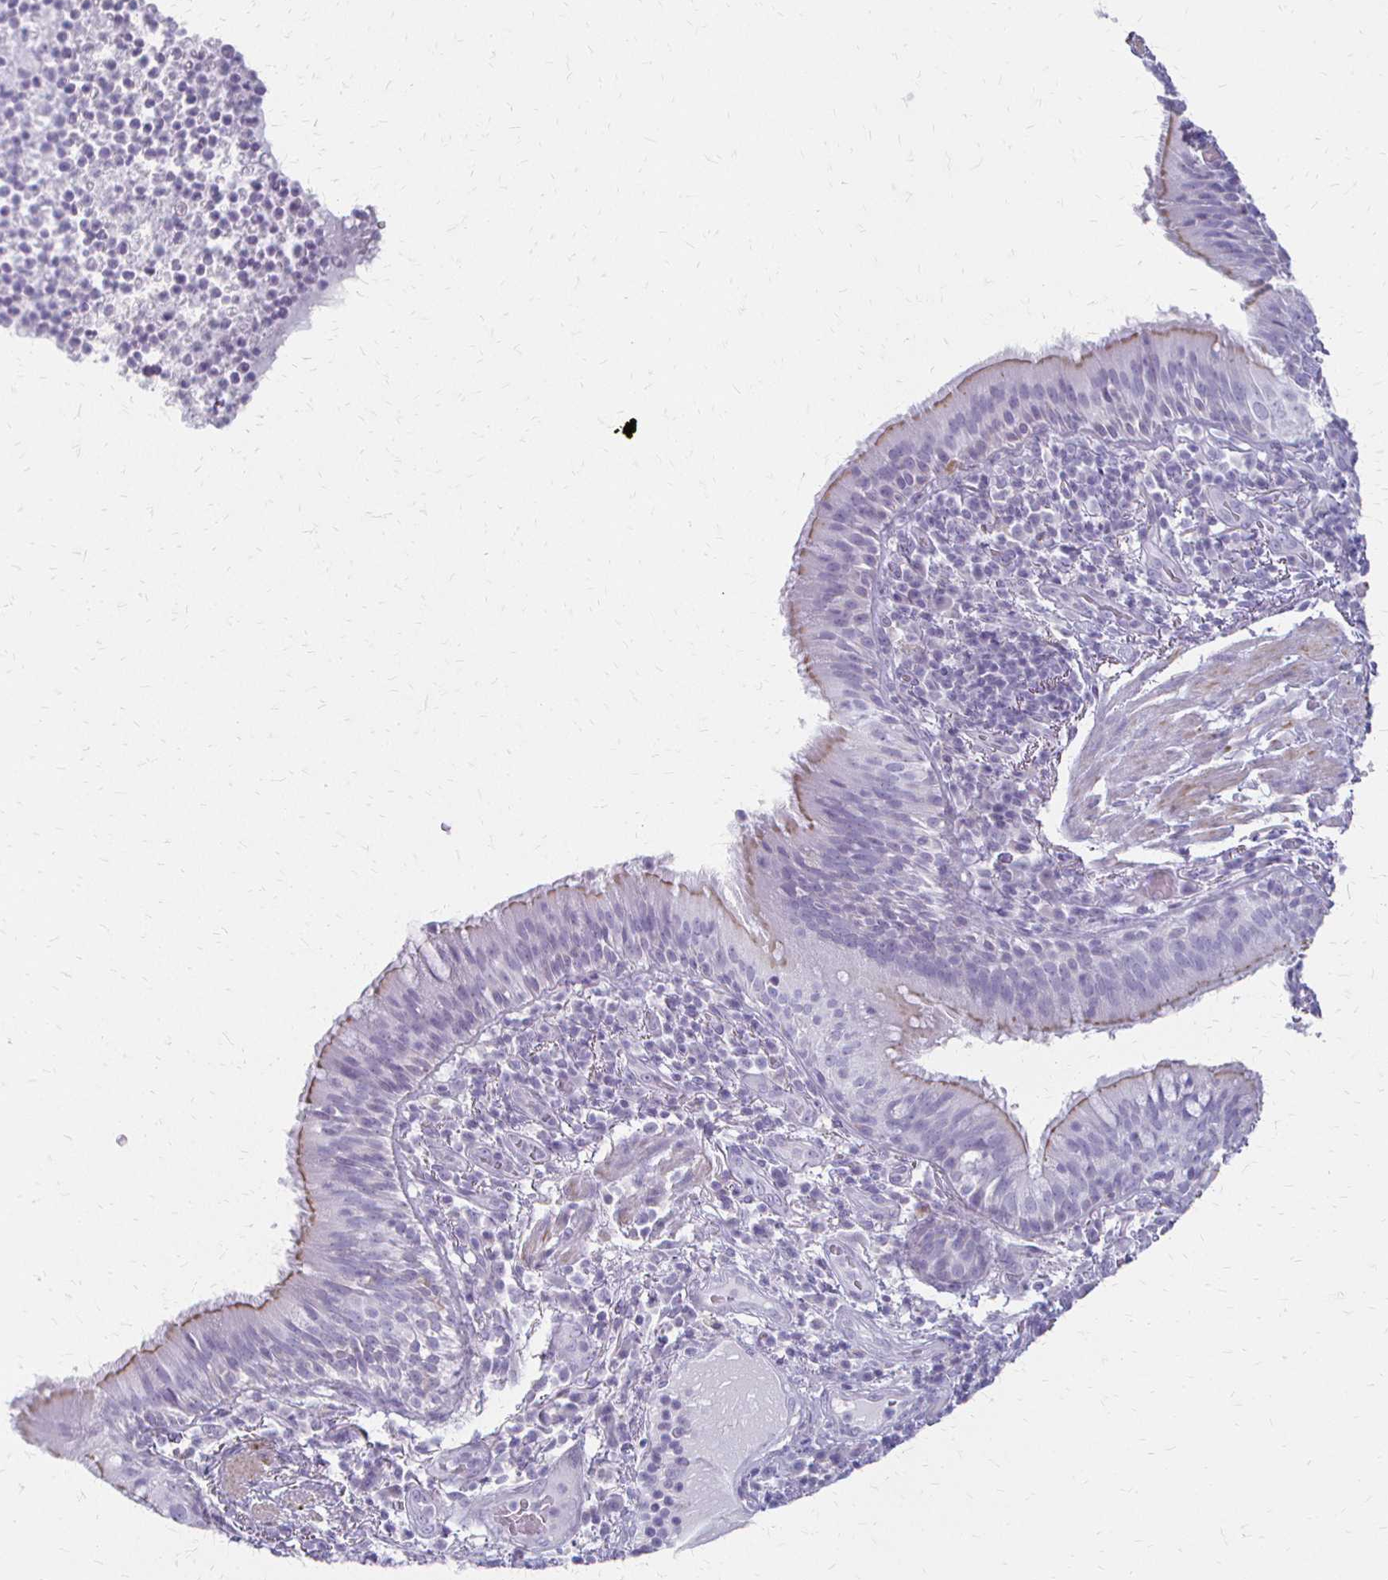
{"staining": {"intensity": "weak", "quantity": "25%-75%", "location": "cytoplasmic/membranous"}, "tissue": "bronchus", "cell_type": "Respiratory epithelial cells", "image_type": "normal", "snomed": [{"axis": "morphology", "description": "Normal tissue, NOS"}, {"axis": "topography", "description": "Cartilage tissue"}, {"axis": "topography", "description": "Bronchus"}], "caption": "Immunohistochemistry of normal human bronchus exhibits low levels of weak cytoplasmic/membranous expression in approximately 25%-75% of respiratory epithelial cells. The staining was performed using DAB, with brown indicating positive protein expression. Nuclei are stained blue with hematoxylin.", "gene": "ACP5", "patient": {"sex": "male", "age": 56}}